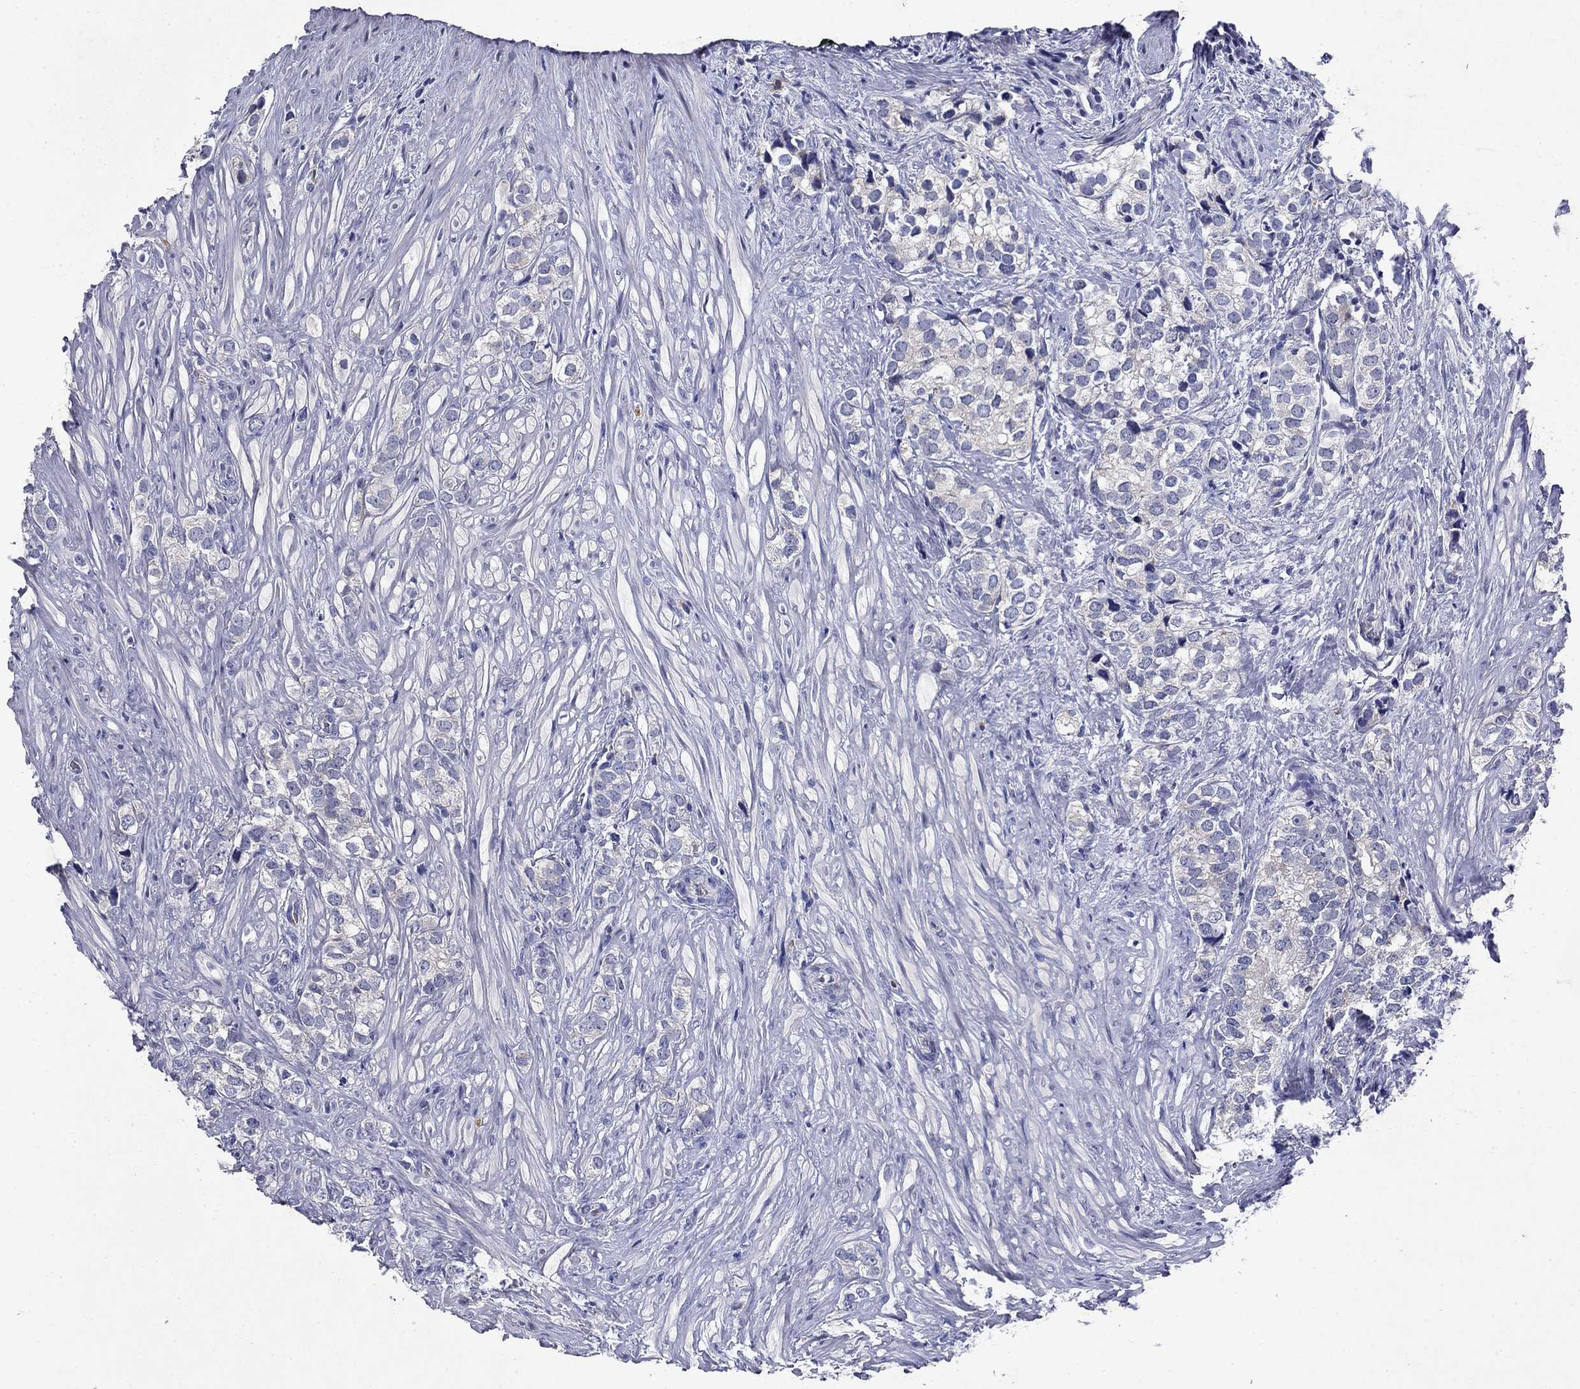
{"staining": {"intensity": "negative", "quantity": "none", "location": "none"}, "tissue": "prostate cancer", "cell_type": "Tumor cells", "image_type": "cancer", "snomed": [{"axis": "morphology", "description": "Adenocarcinoma, NOS"}, {"axis": "topography", "description": "Prostate and seminal vesicle, NOS"}], "caption": "Prostate cancer was stained to show a protein in brown. There is no significant positivity in tumor cells.", "gene": "STAB2", "patient": {"sex": "male", "age": 63}}